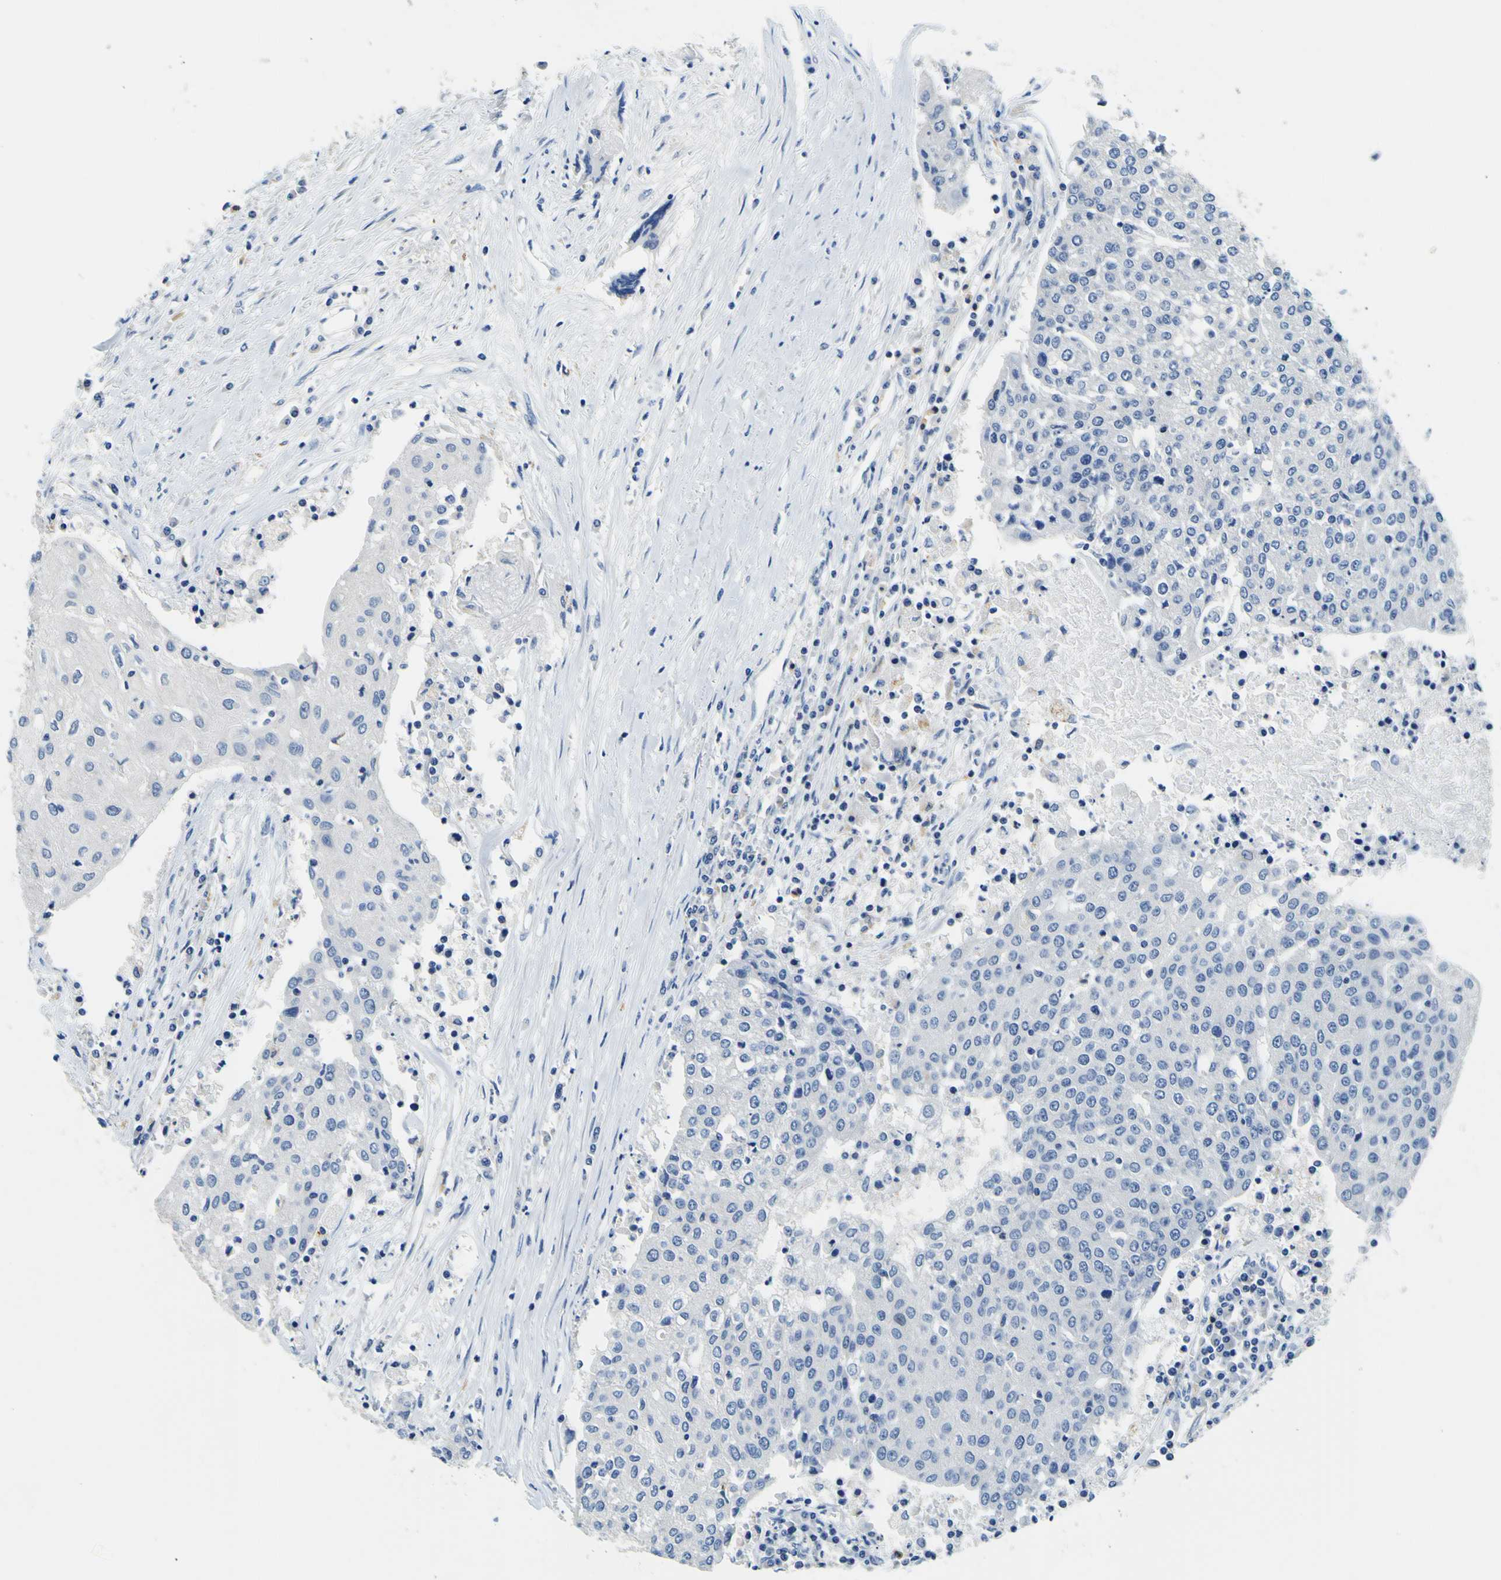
{"staining": {"intensity": "negative", "quantity": "none", "location": "none"}, "tissue": "urothelial cancer", "cell_type": "Tumor cells", "image_type": "cancer", "snomed": [{"axis": "morphology", "description": "Urothelial carcinoma, High grade"}, {"axis": "topography", "description": "Urinary bladder"}], "caption": "A high-resolution histopathology image shows immunohistochemistry (IHC) staining of urothelial cancer, which demonstrates no significant positivity in tumor cells. (DAB immunohistochemistry (IHC) with hematoxylin counter stain).", "gene": "TNIK", "patient": {"sex": "female", "age": 85}}